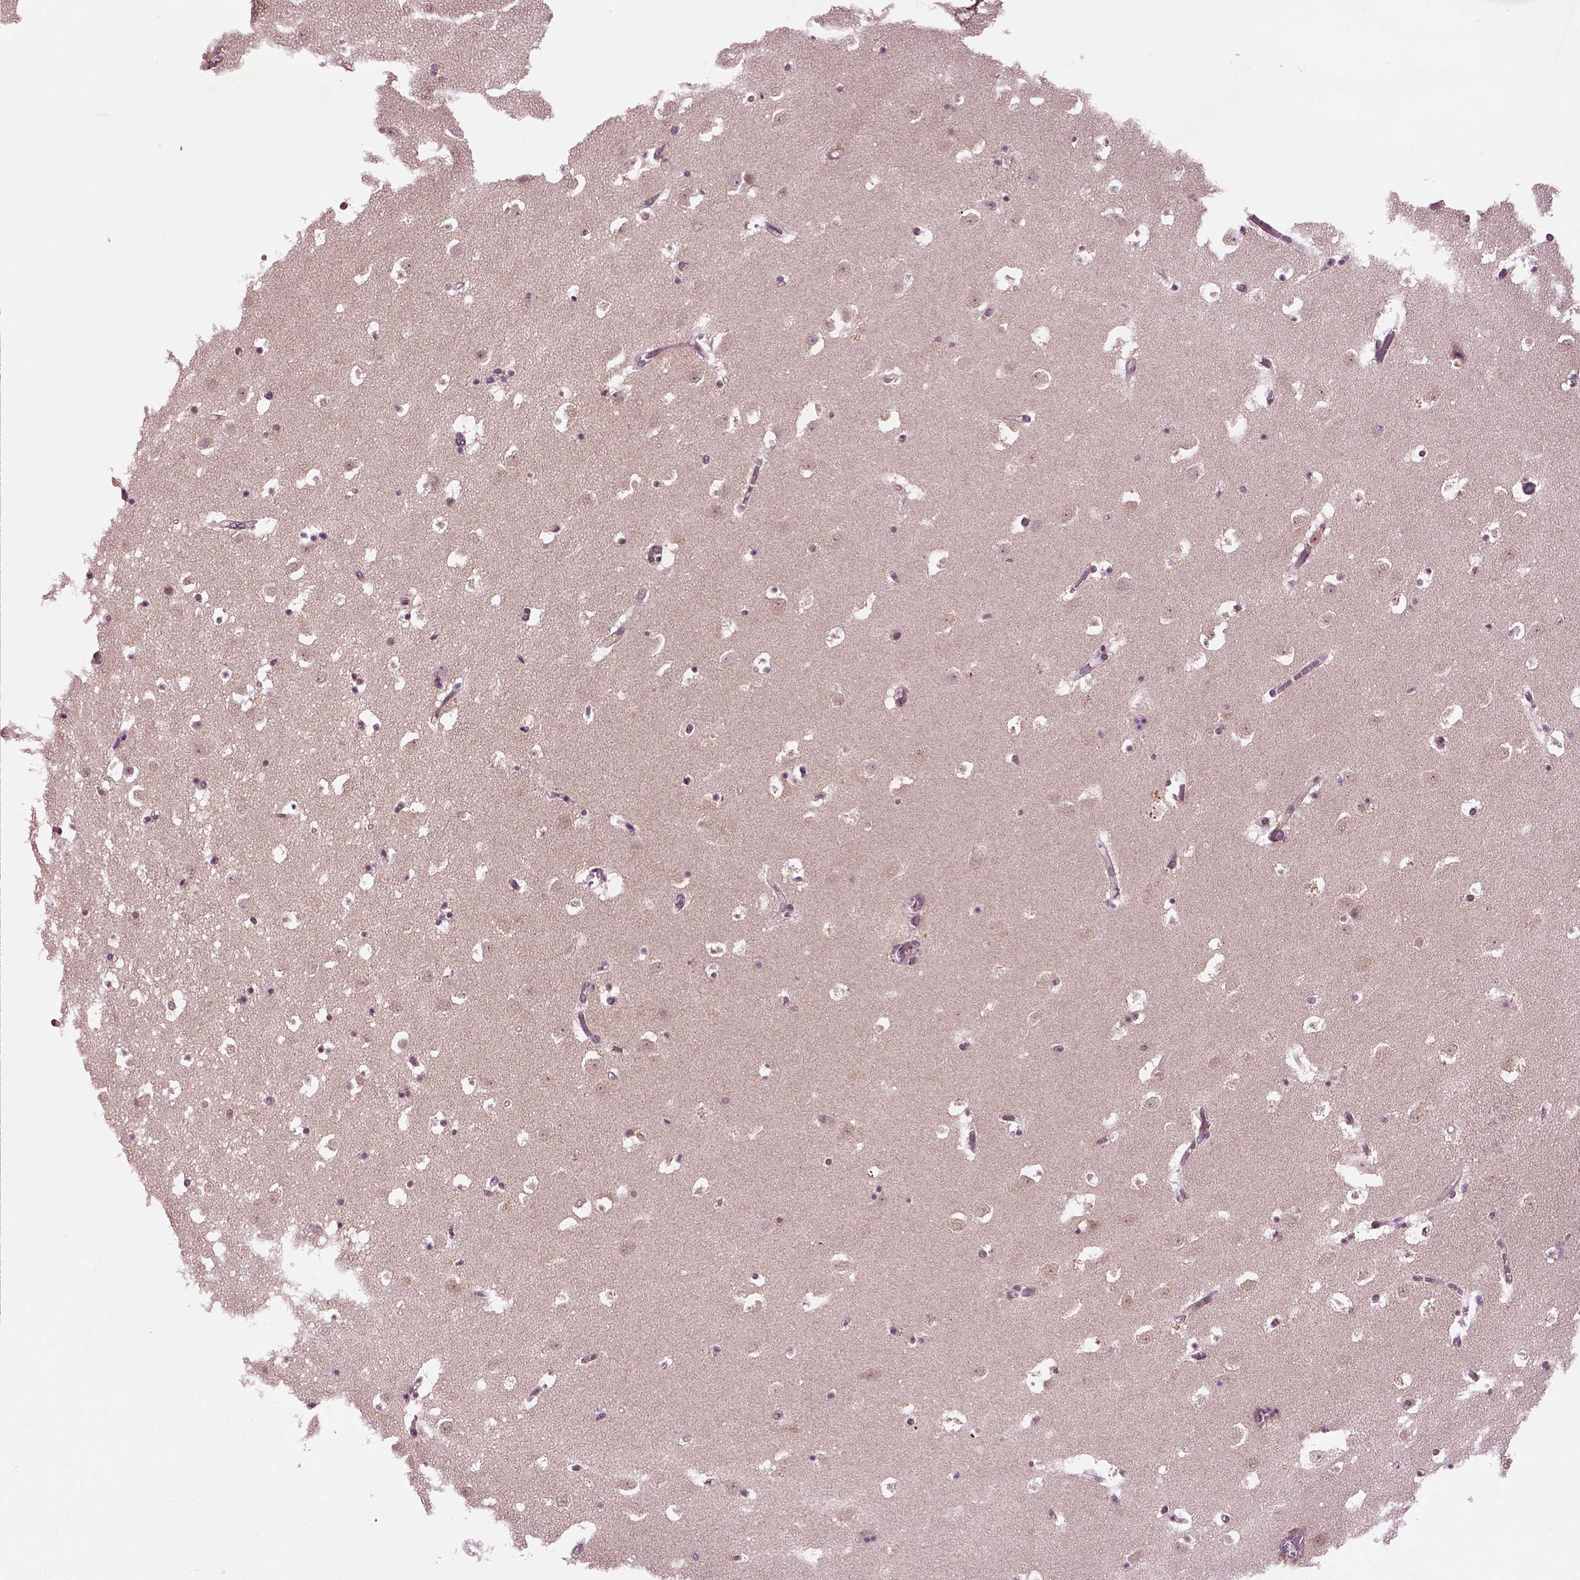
{"staining": {"intensity": "moderate", "quantity": "25%-75%", "location": "cytoplasmic/membranous"}, "tissue": "caudate", "cell_type": "Glial cells", "image_type": "normal", "snomed": [{"axis": "morphology", "description": "Normal tissue, NOS"}, {"axis": "topography", "description": "Lateral ventricle wall"}], "caption": "Immunohistochemical staining of benign caudate reveals moderate cytoplasmic/membranous protein expression in approximately 25%-75% of glial cells. (brown staining indicates protein expression, while blue staining denotes nuclei).", "gene": "MDP1", "patient": {"sex": "female", "age": 42}}